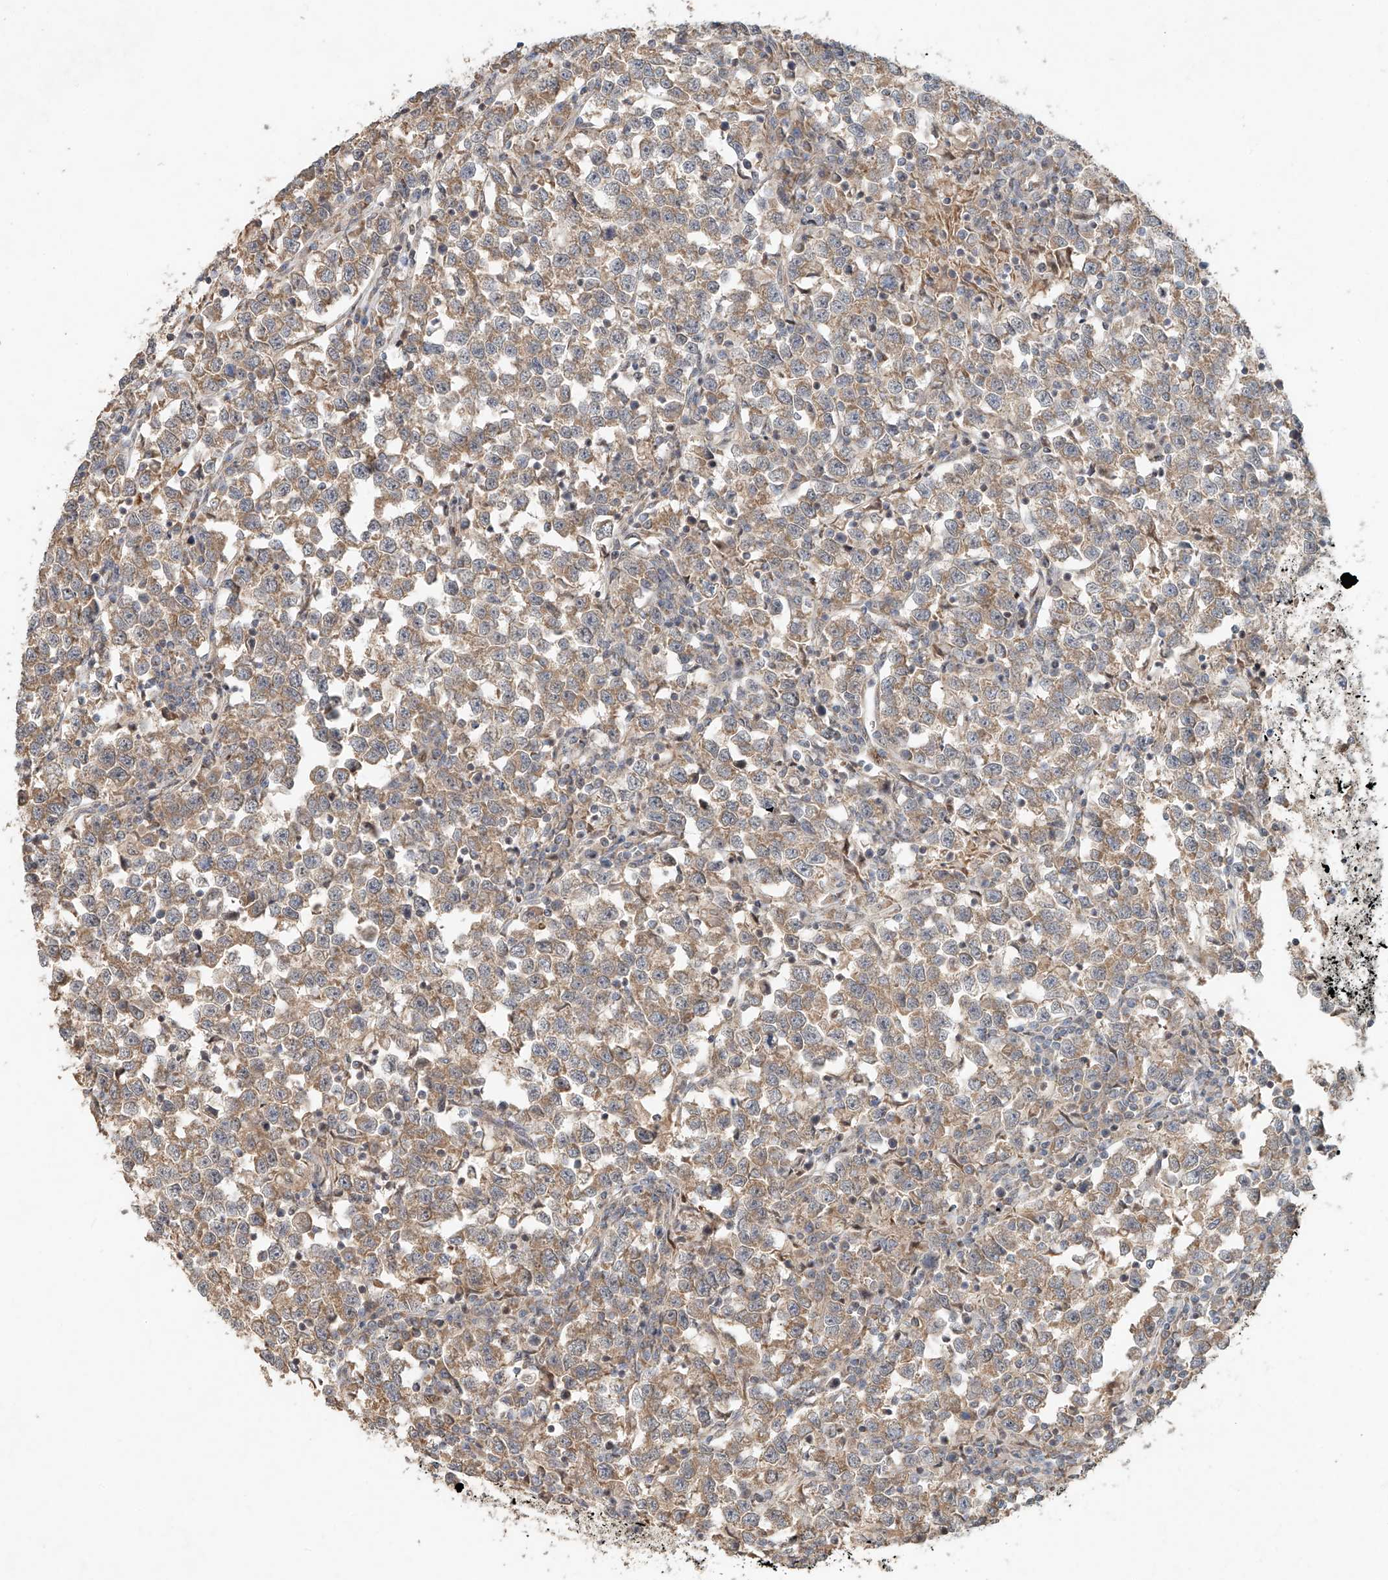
{"staining": {"intensity": "moderate", "quantity": ">75%", "location": "cytoplasmic/membranous"}, "tissue": "testis cancer", "cell_type": "Tumor cells", "image_type": "cancer", "snomed": [{"axis": "morphology", "description": "Normal tissue, NOS"}, {"axis": "morphology", "description": "Seminoma, NOS"}, {"axis": "topography", "description": "Testis"}], "caption": "A high-resolution image shows immunohistochemistry (IHC) staining of seminoma (testis), which displays moderate cytoplasmic/membranous staining in approximately >75% of tumor cells. (IHC, brightfield microscopy, high magnification).", "gene": "TMEM61", "patient": {"sex": "male", "age": 43}}